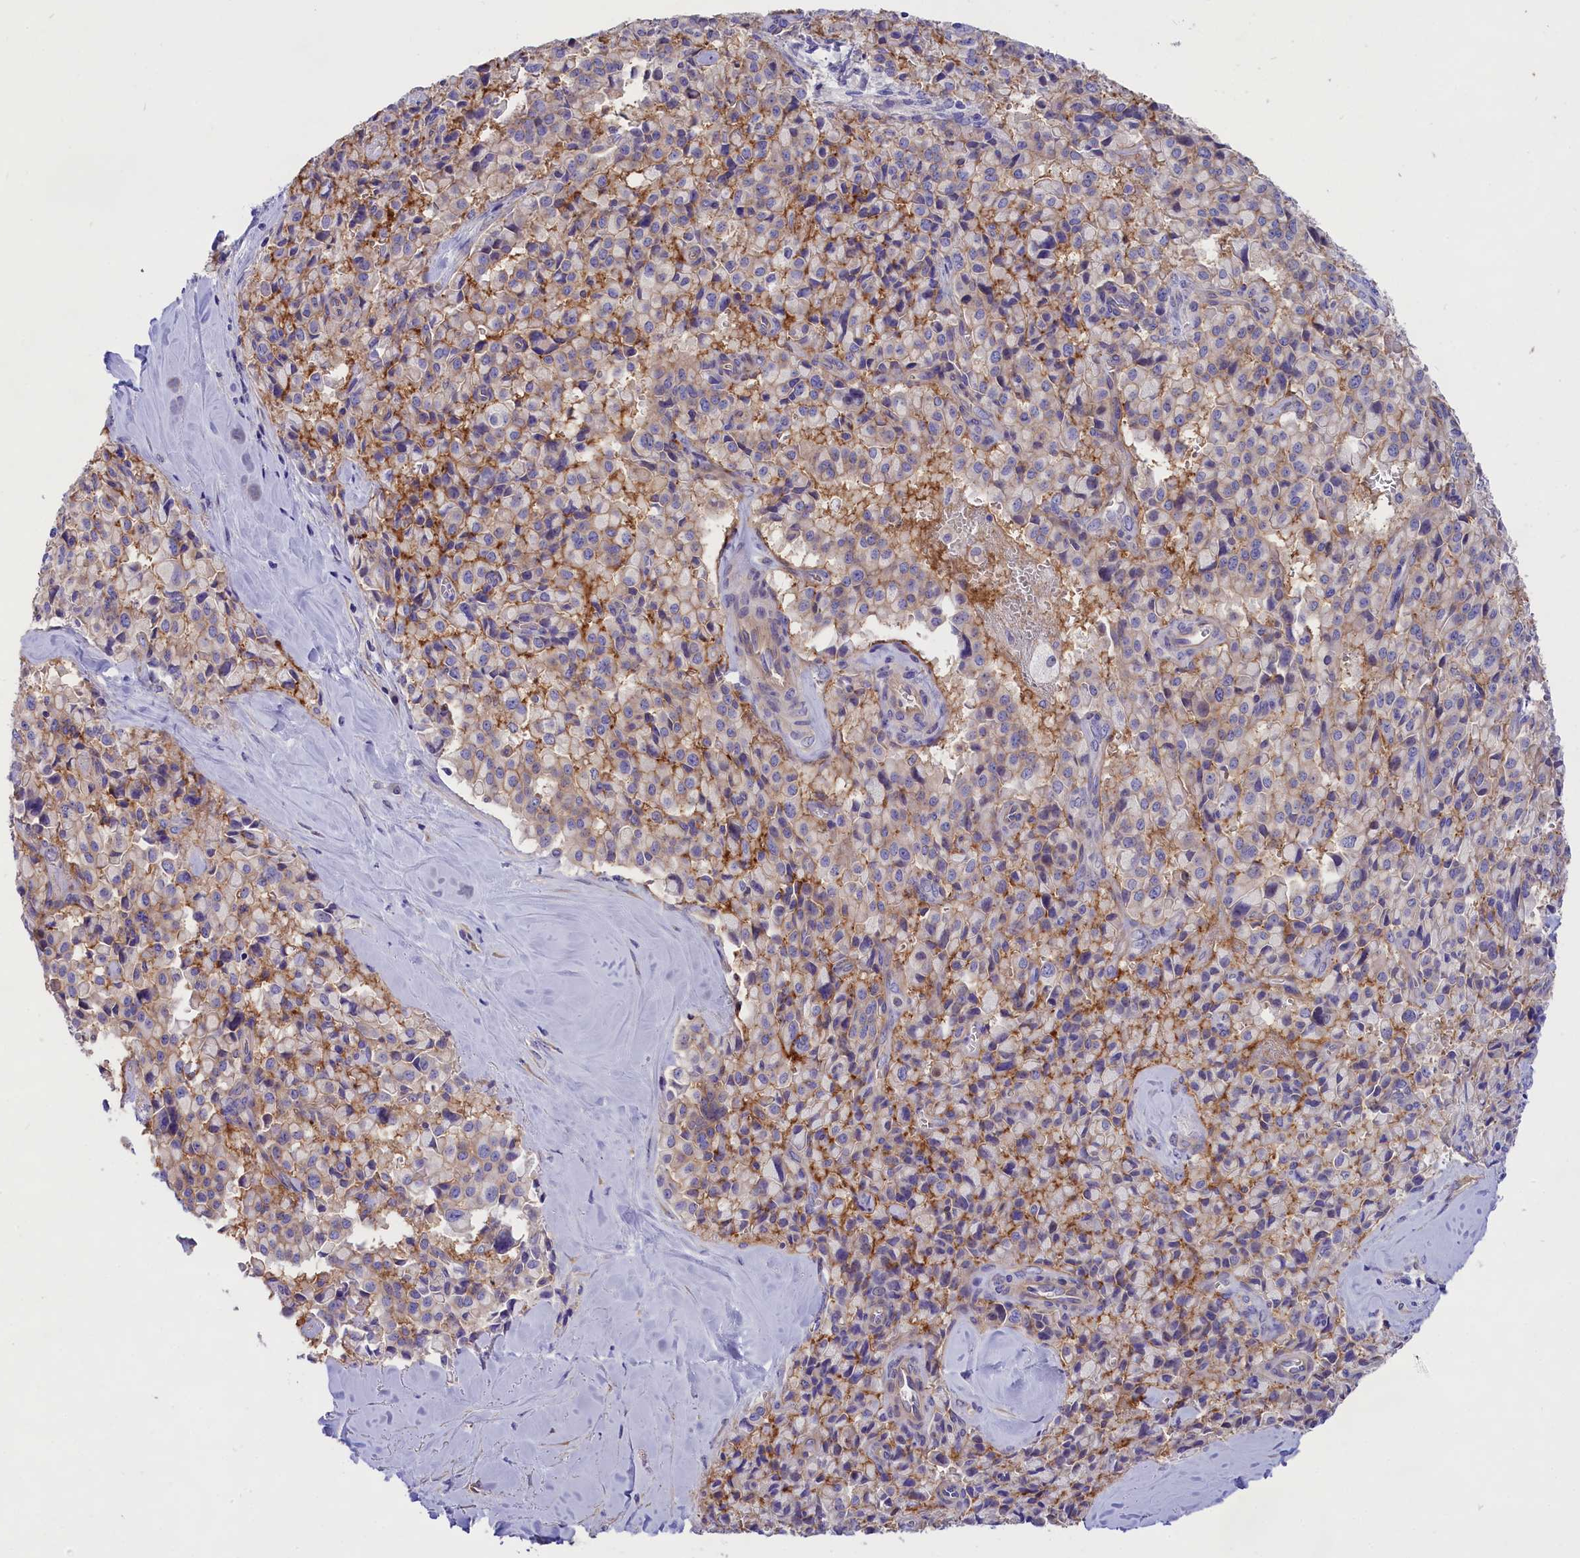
{"staining": {"intensity": "negative", "quantity": "none", "location": "none"}, "tissue": "pancreatic cancer", "cell_type": "Tumor cells", "image_type": "cancer", "snomed": [{"axis": "morphology", "description": "Adenocarcinoma, NOS"}, {"axis": "topography", "description": "Pancreas"}], "caption": "High power microscopy micrograph of an immunohistochemistry (IHC) micrograph of pancreatic cancer, revealing no significant expression in tumor cells.", "gene": "PPP1R13L", "patient": {"sex": "male", "age": 65}}